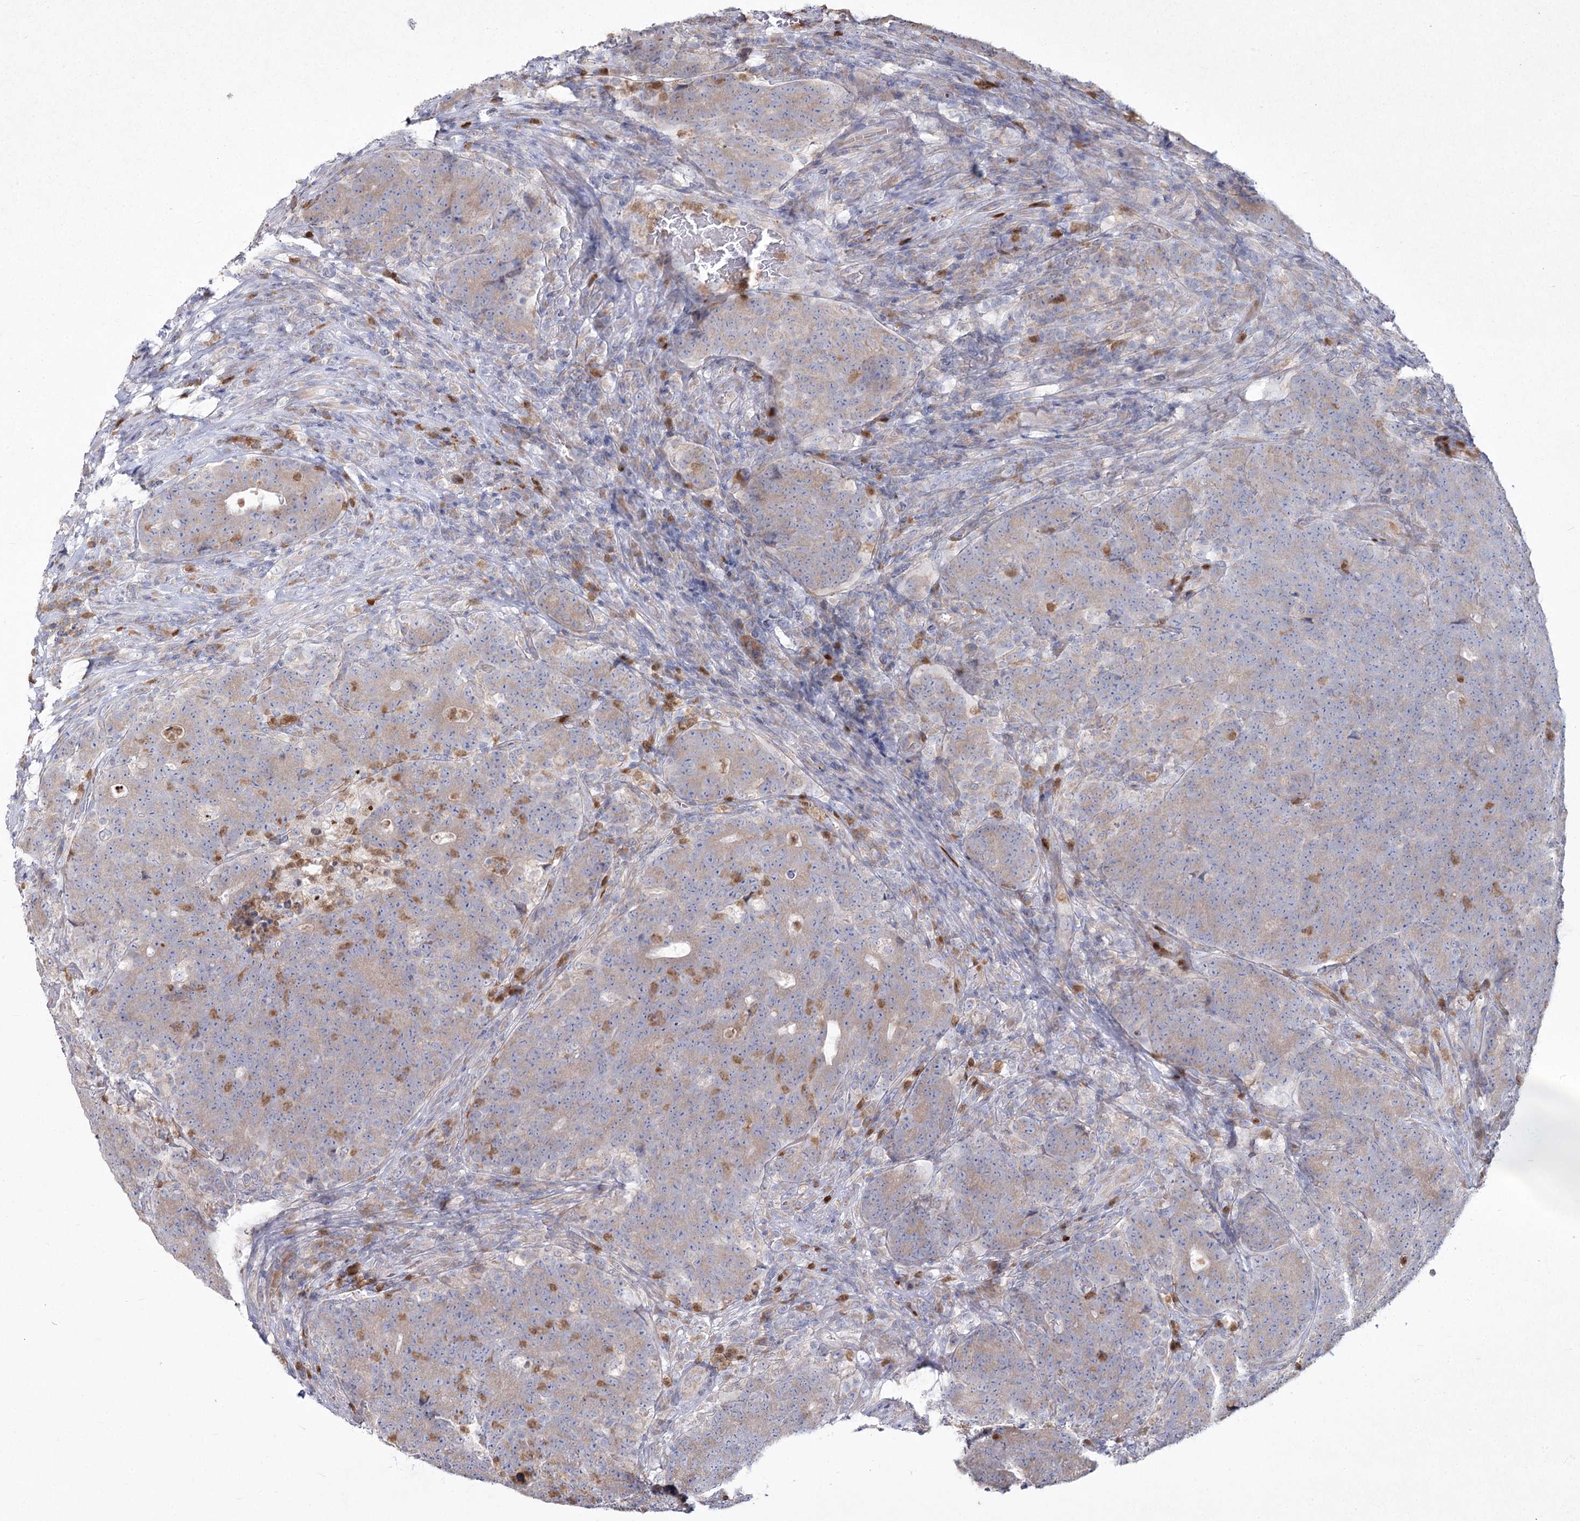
{"staining": {"intensity": "weak", "quantity": "25%-75%", "location": "cytoplasmic/membranous"}, "tissue": "colorectal cancer", "cell_type": "Tumor cells", "image_type": "cancer", "snomed": [{"axis": "morphology", "description": "Adenocarcinoma, NOS"}, {"axis": "topography", "description": "Colon"}], "caption": "Colorectal cancer (adenocarcinoma) stained for a protein shows weak cytoplasmic/membranous positivity in tumor cells.", "gene": "NIPAL4", "patient": {"sex": "female", "age": 75}}